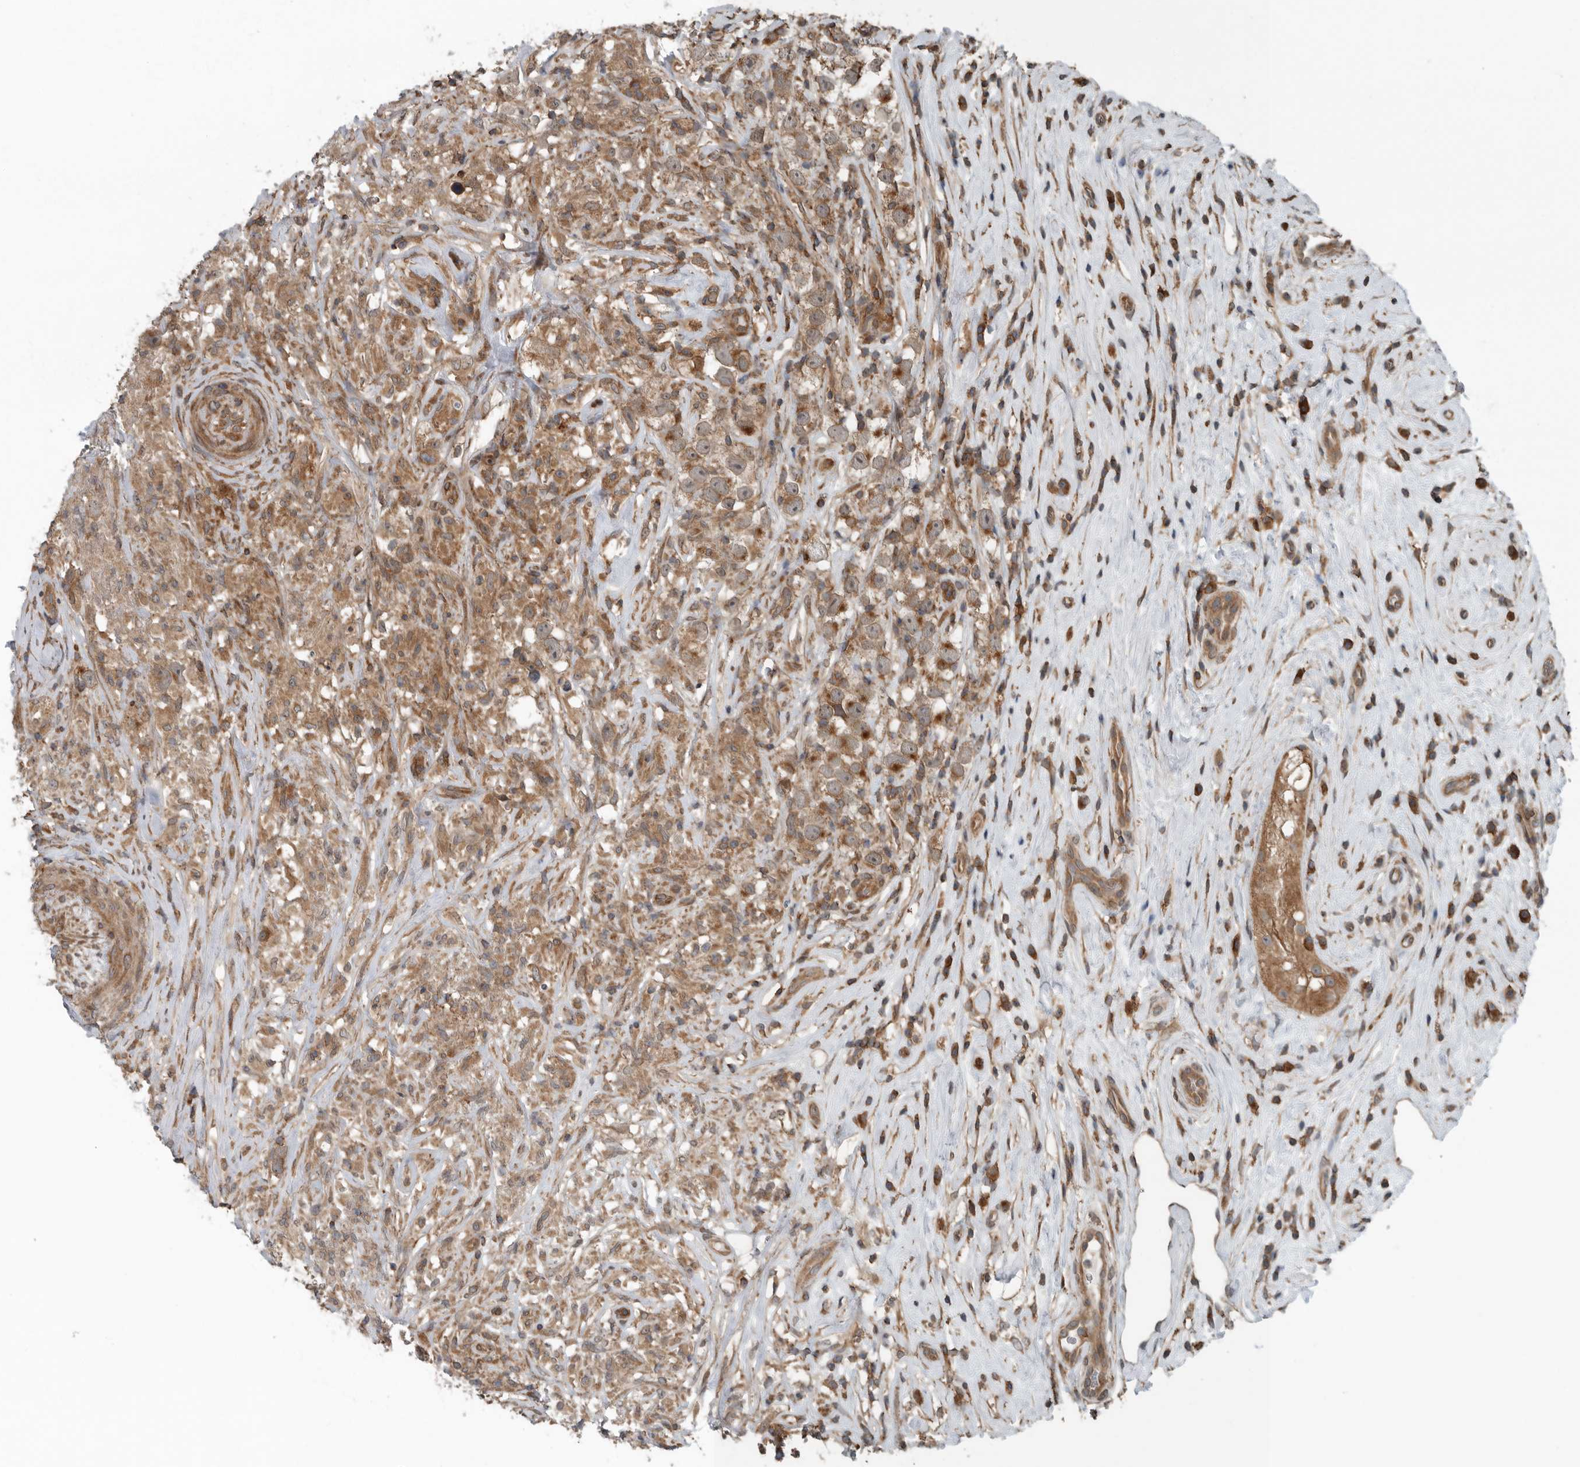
{"staining": {"intensity": "moderate", "quantity": ">75%", "location": "cytoplasmic/membranous"}, "tissue": "testis cancer", "cell_type": "Tumor cells", "image_type": "cancer", "snomed": [{"axis": "morphology", "description": "Seminoma, NOS"}, {"axis": "topography", "description": "Testis"}], "caption": "Immunohistochemistry (DAB) staining of human seminoma (testis) demonstrates moderate cytoplasmic/membranous protein staining in approximately >75% of tumor cells. (DAB IHC, brown staining for protein, blue staining for nuclei).", "gene": "AMFR", "patient": {"sex": "male", "age": 49}}